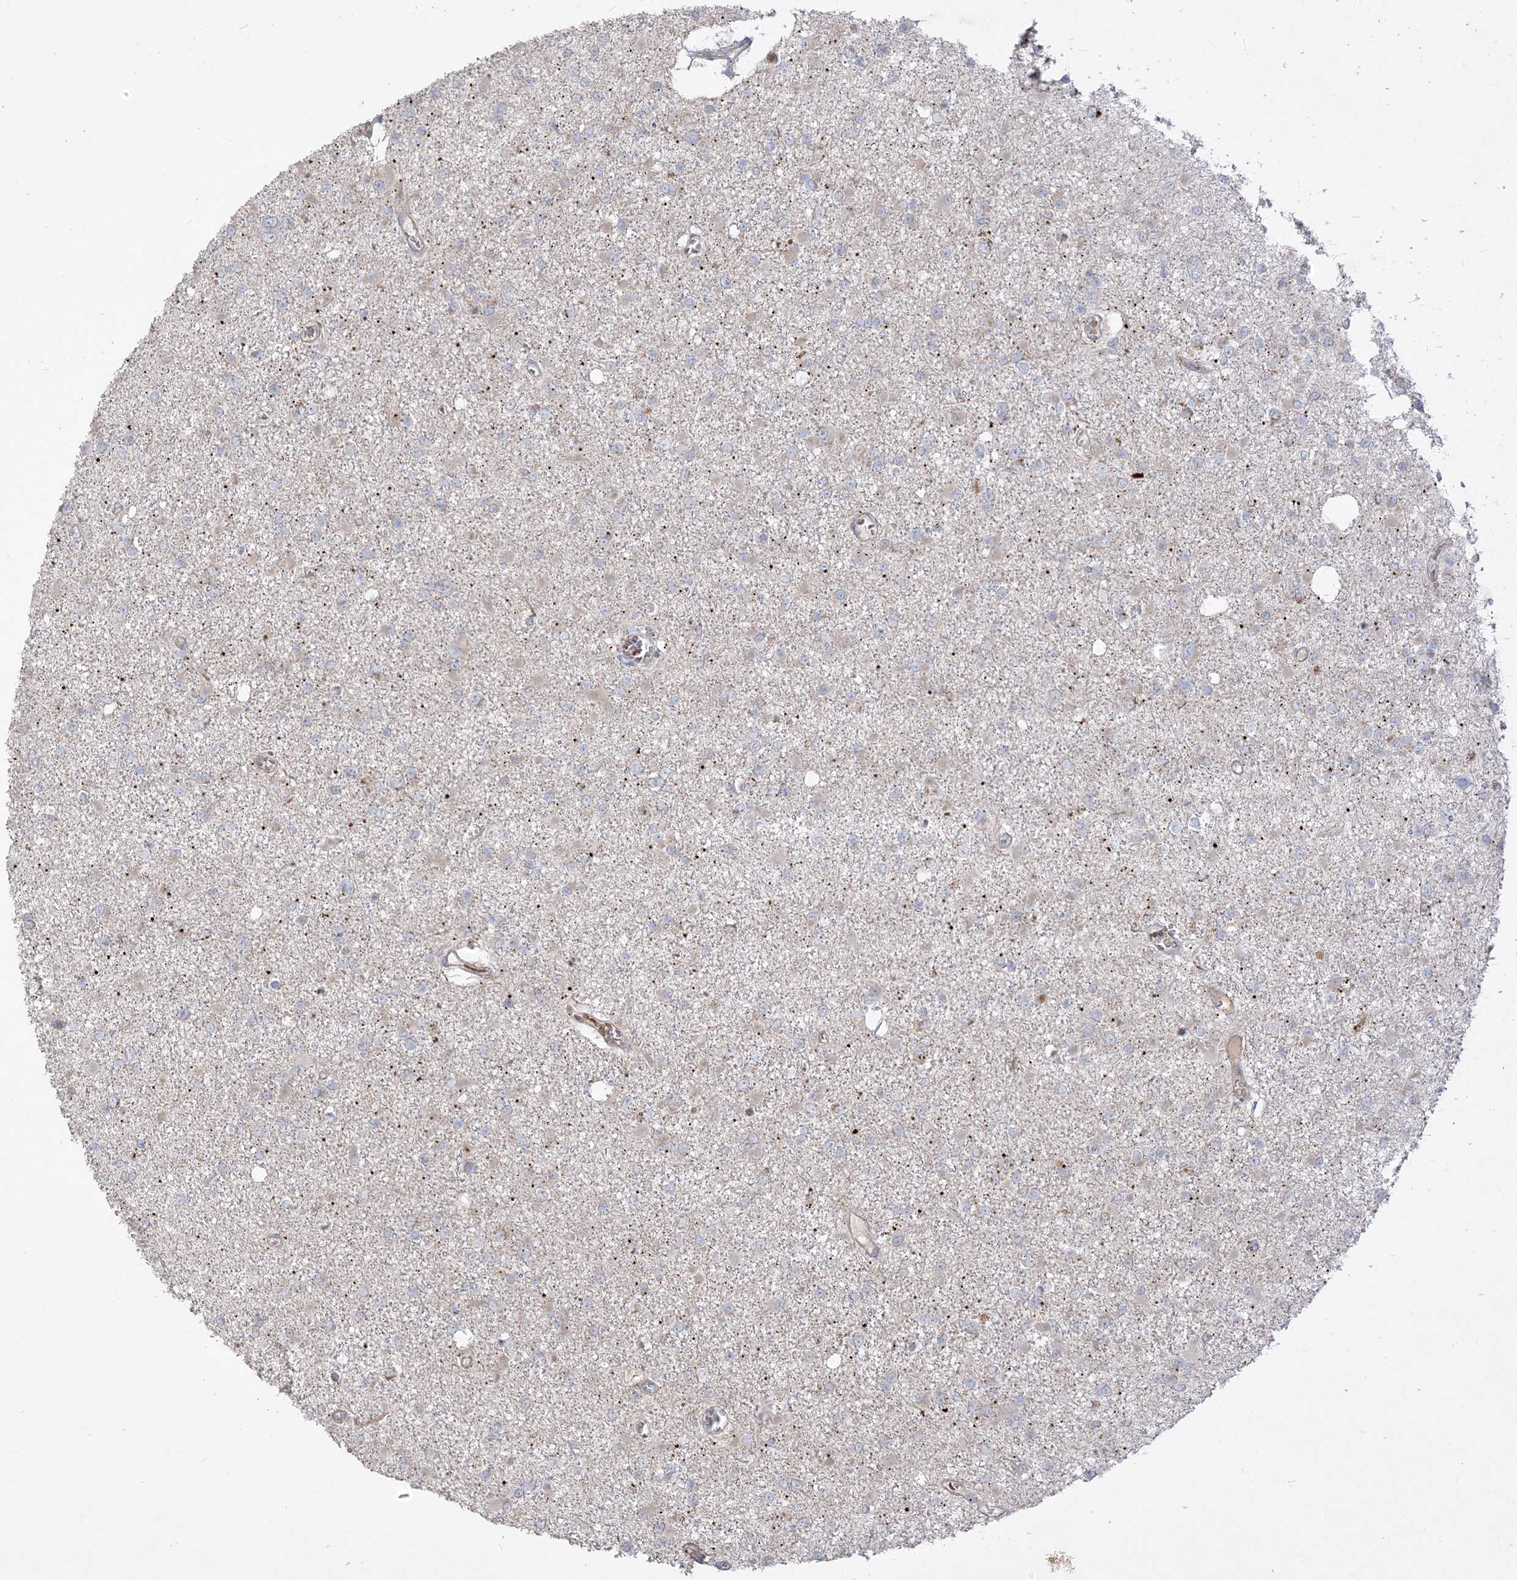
{"staining": {"intensity": "negative", "quantity": "none", "location": "none"}, "tissue": "glioma", "cell_type": "Tumor cells", "image_type": "cancer", "snomed": [{"axis": "morphology", "description": "Glioma, malignant, Low grade"}, {"axis": "topography", "description": "Brain"}], "caption": "Image shows no protein expression in tumor cells of malignant glioma (low-grade) tissue.", "gene": "AARS2", "patient": {"sex": "female", "age": 22}}